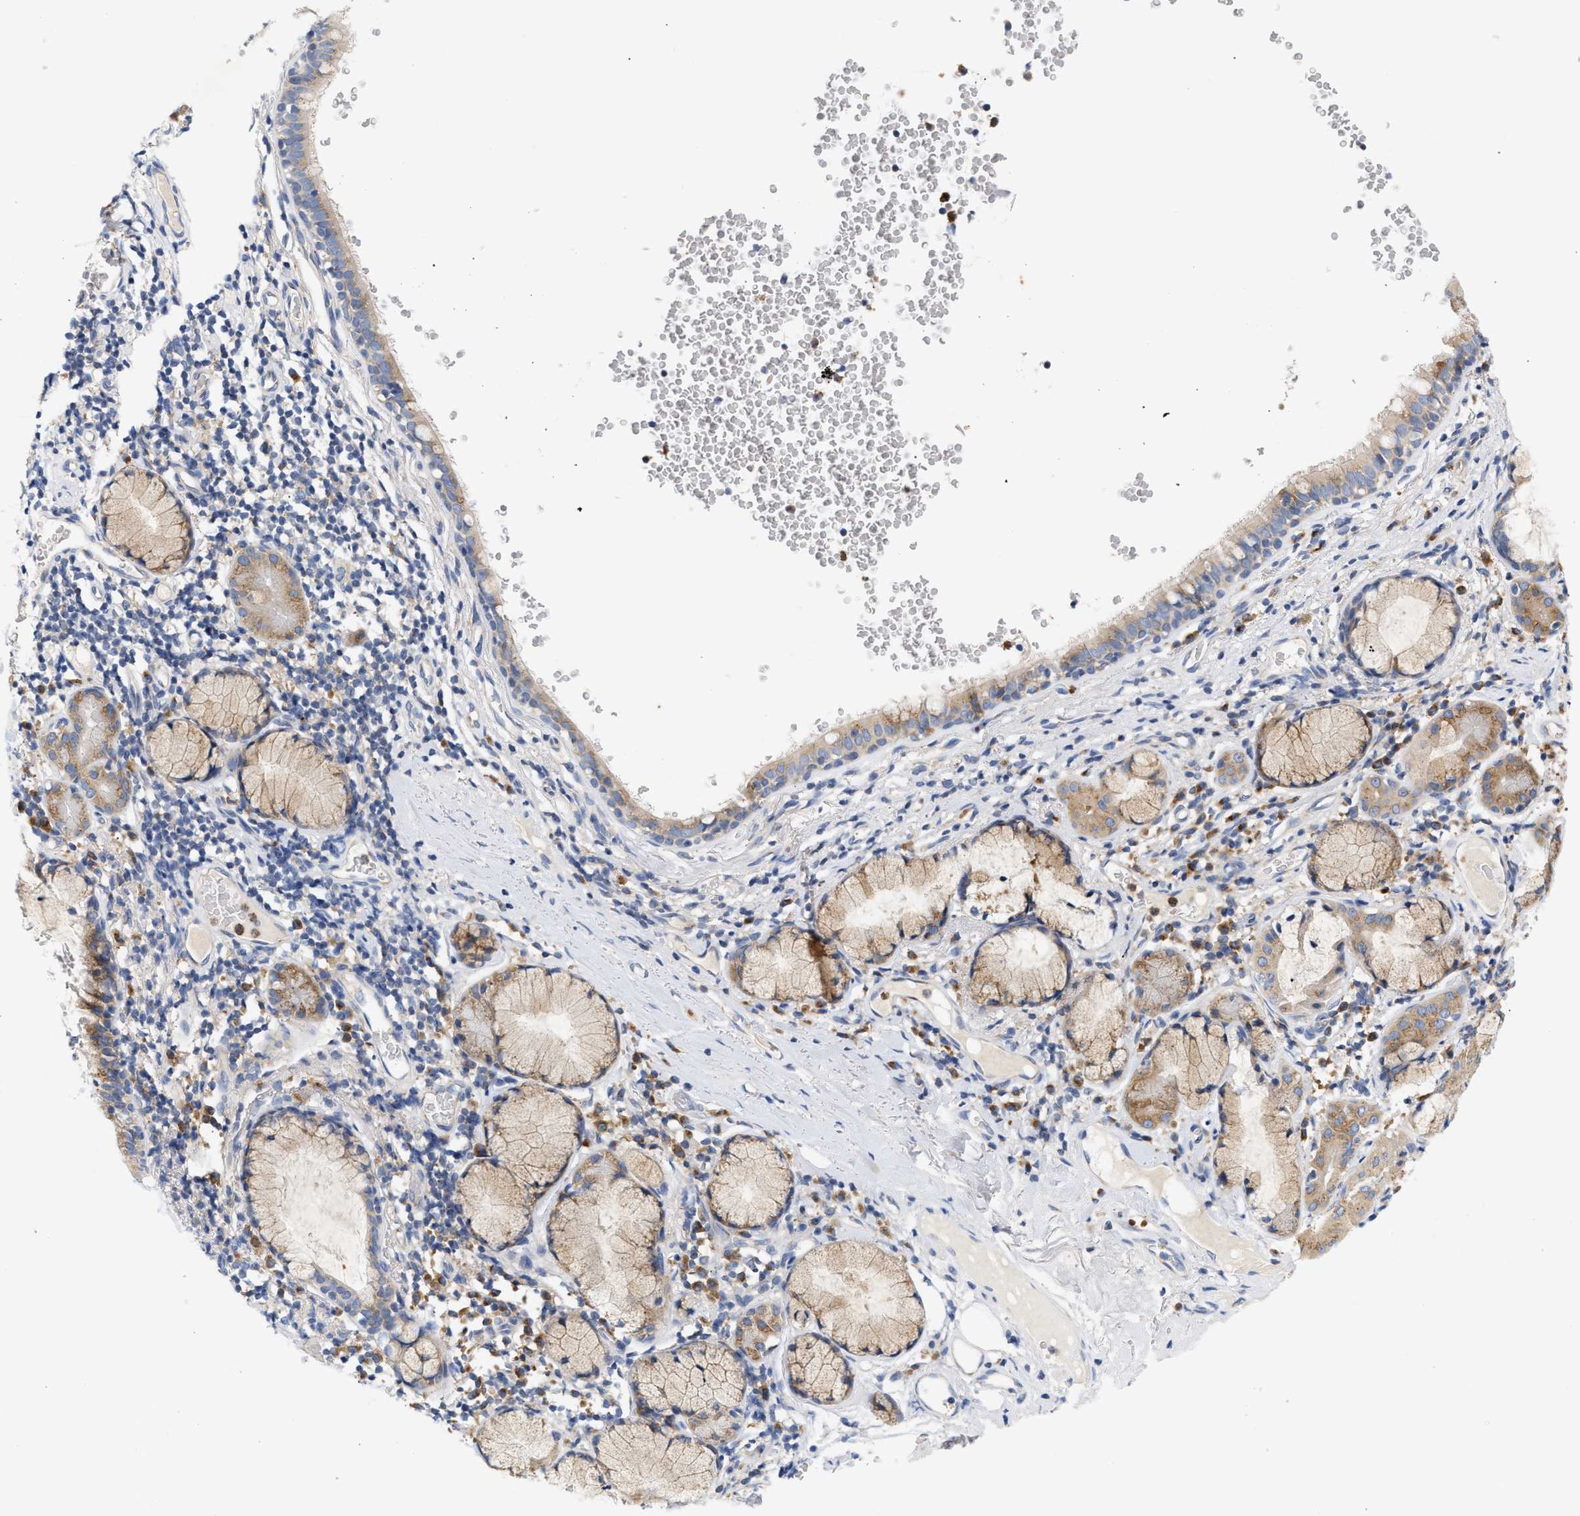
{"staining": {"intensity": "weak", "quantity": ">75%", "location": "cytoplasmic/membranous"}, "tissue": "bronchus", "cell_type": "Respiratory epithelial cells", "image_type": "normal", "snomed": [{"axis": "morphology", "description": "Normal tissue, NOS"}, {"axis": "morphology", "description": "Inflammation, NOS"}, {"axis": "topography", "description": "Cartilage tissue"}, {"axis": "topography", "description": "Bronchus"}], "caption": "Immunohistochemical staining of normal human bronchus reveals low levels of weak cytoplasmic/membranous positivity in approximately >75% of respiratory epithelial cells.", "gene": "TRIM50", "patient": {"sex": "male", "age": 77}}